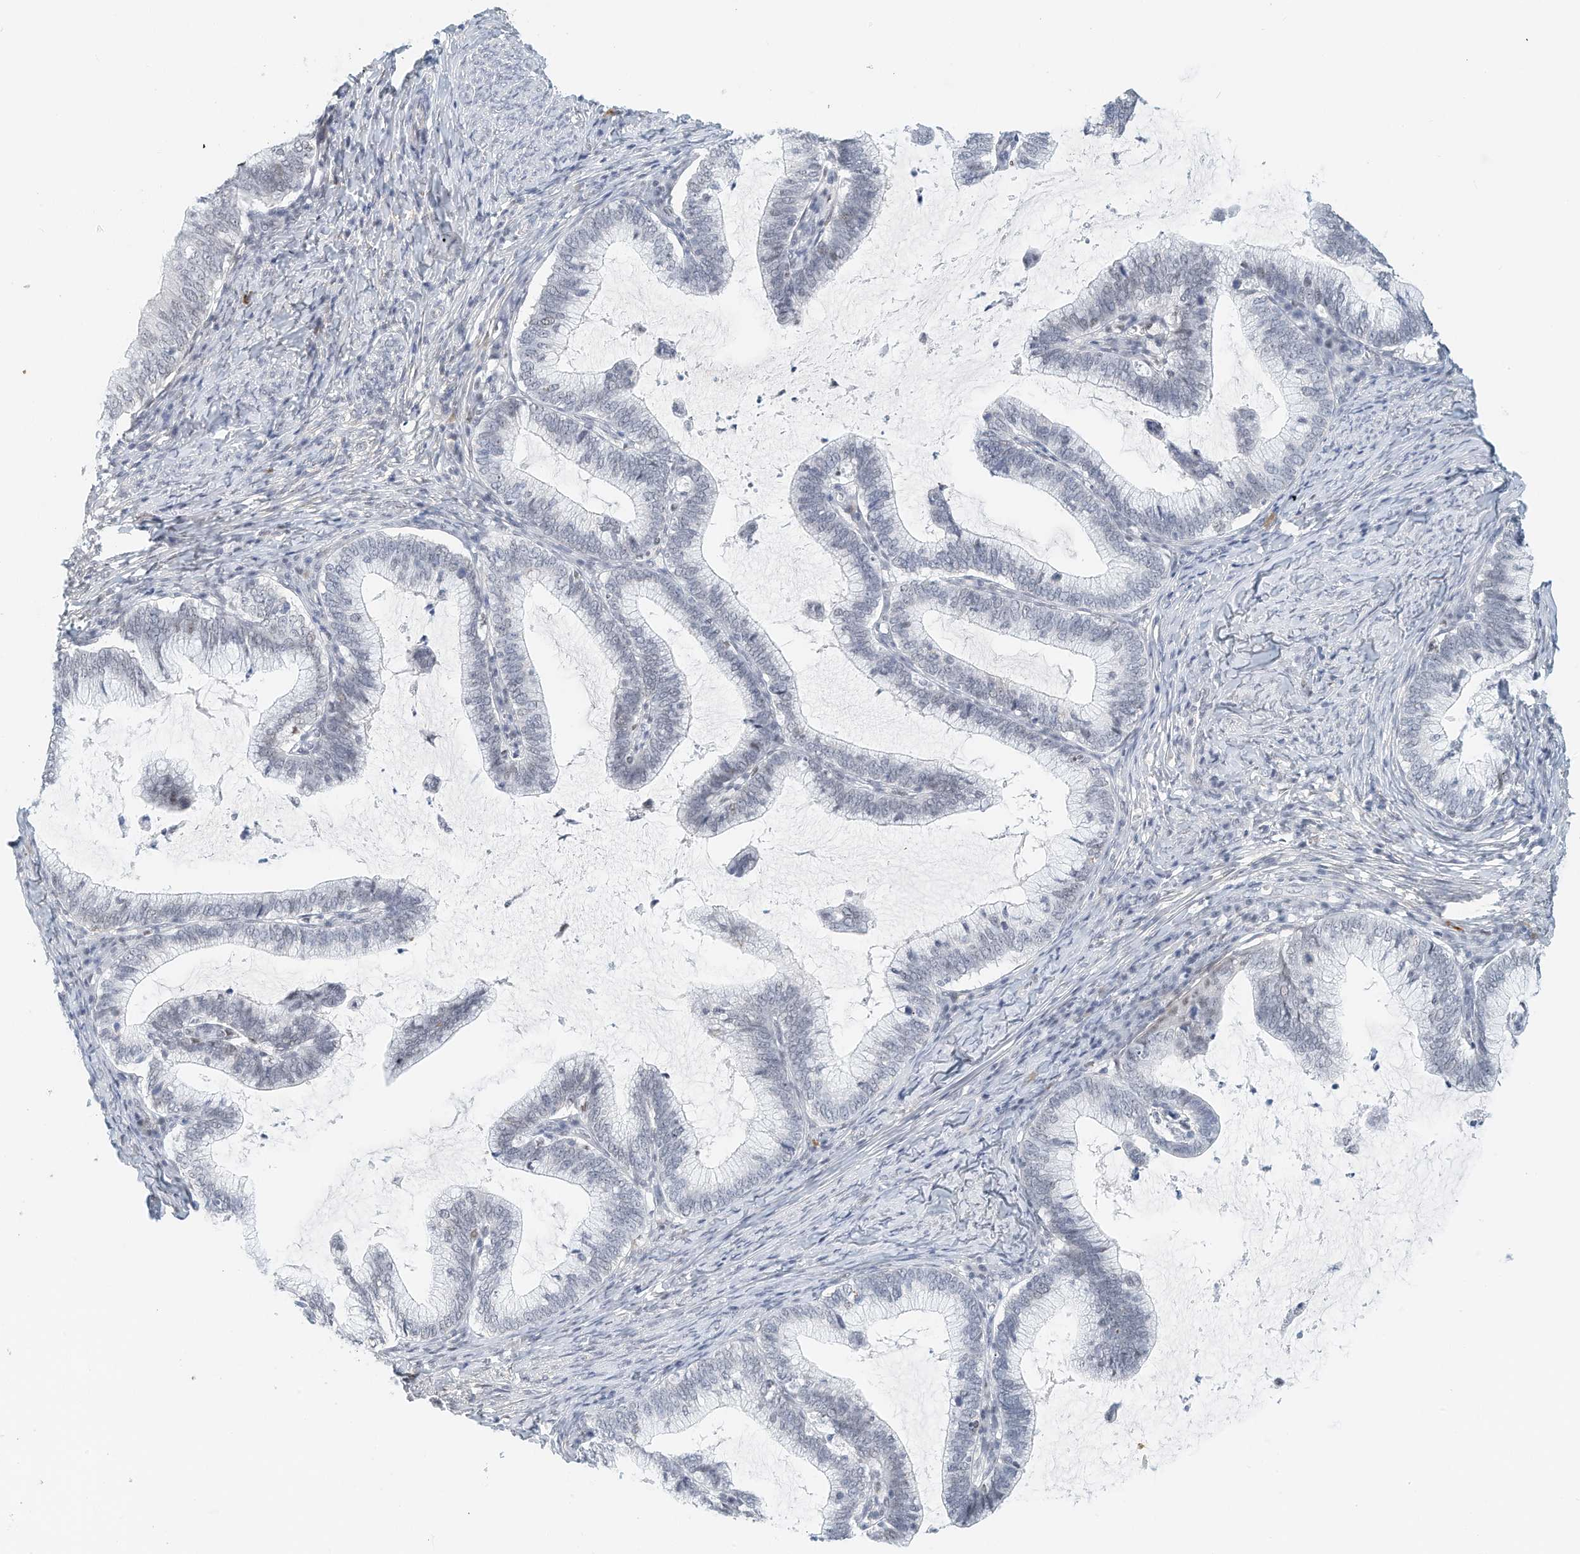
{"staining": {"intensity": "negative", "quantity": "none", "location": "none"}, "tissue": "cervical cancer", "cell_type": "Tumor cells", "image_type": "cancer", "snomed": [{"axis": "morphology", "description": "Adenocarcinoma, NOS"}, {"axis": "topography", "description": "Cervix"}], "caption": "This image is of cervical adenocarcinoma stained with immunohistochemistry (IHC) to label a protein in brown with the nuclei are counter-stained blue. There is no expression in tumor cells. (DAB (3,3'-diaminobenzidine) IHC visualized using brightfield microscopy, high magnification).", "gene": "ARHGAP28", "patient": {"sex": "female", "age": 36}}